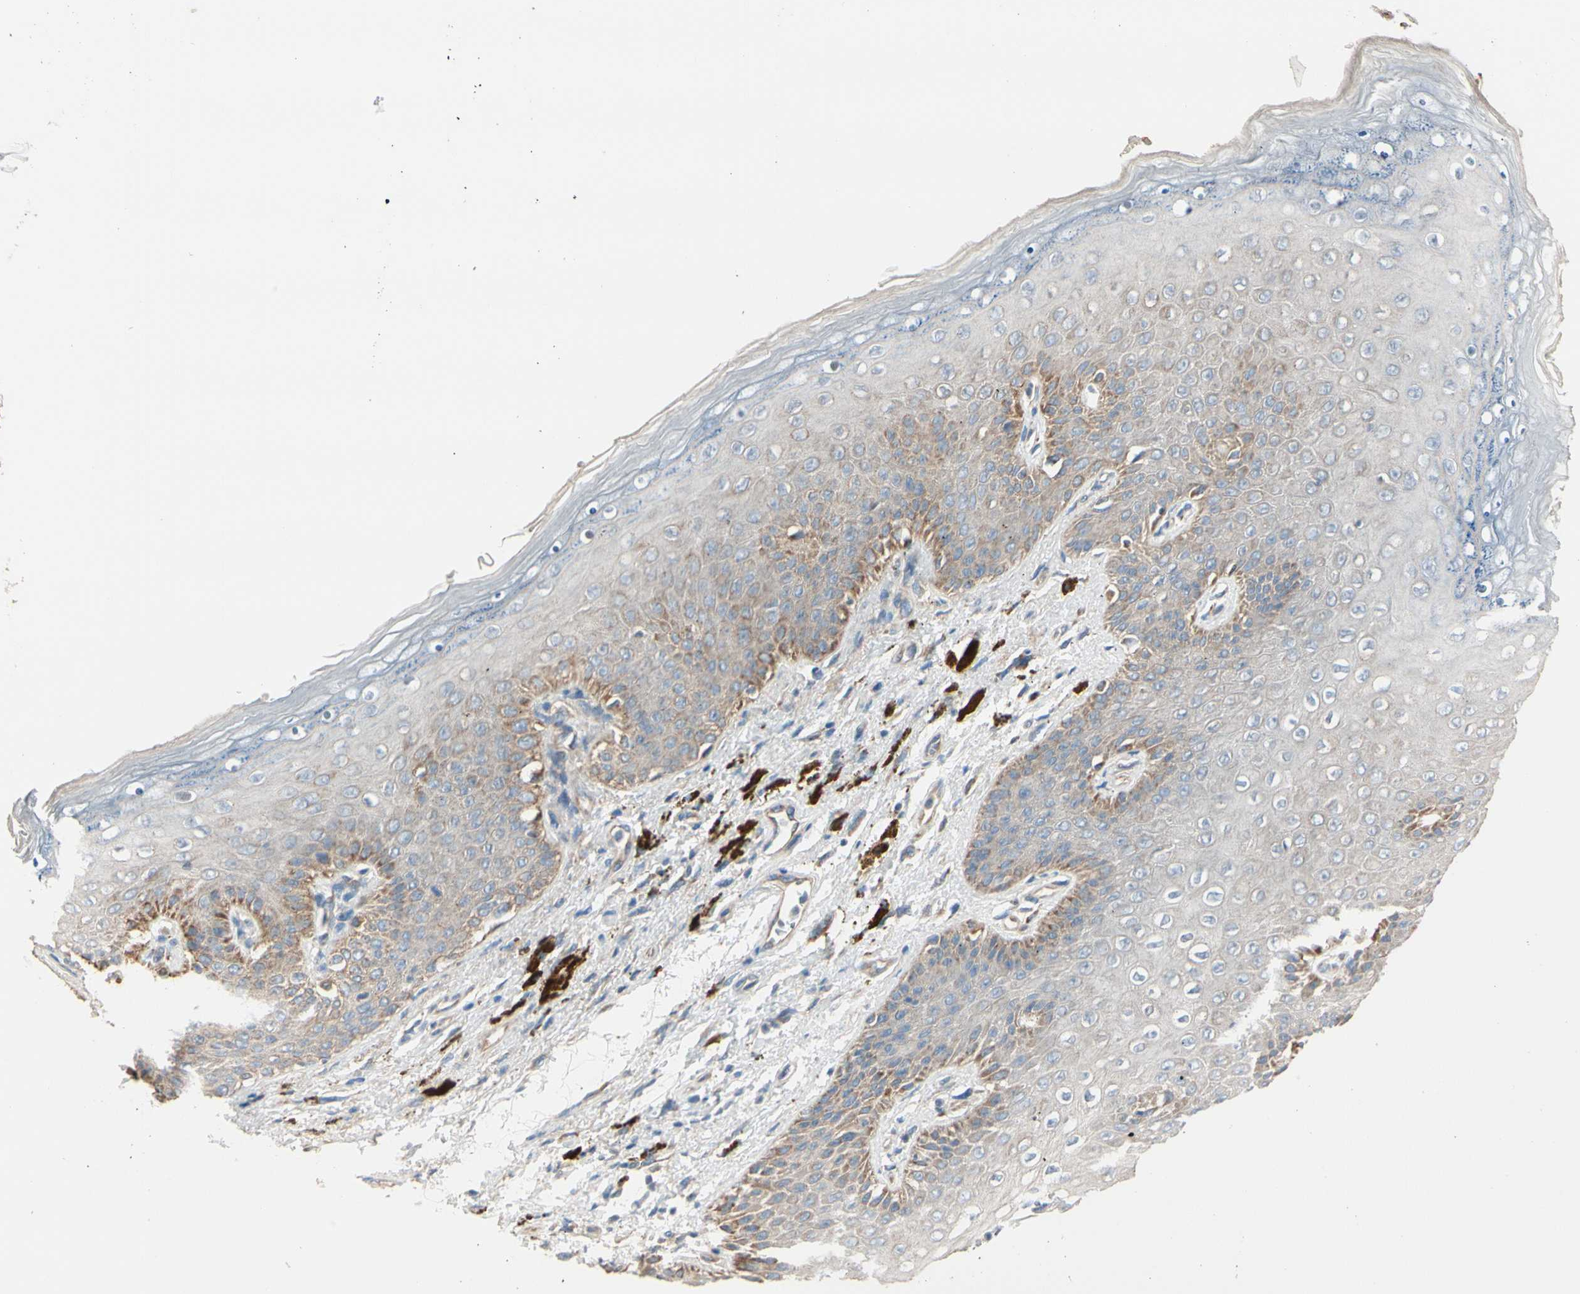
{"staining": {"intensity": "weak", "quantity": "25%-75%", "location": "cytoplasmic/membranous"}, "tissue": "skin", "cell_type": "Epidermal cells", "image_type": "normal", "snomed": [{"axis": "morphology", "description": "Normal tissue, NOS"}, {"axis": "topography", "description": "Anal"}], "caption": "Brown immunohistochemical staining in benign skin demonstrates weak cytoplasmic/membranous expression in about 25%-75% of epidermal cells.", "gene": "EPHA3", "patient": {"sex": "female", "age": 46}}